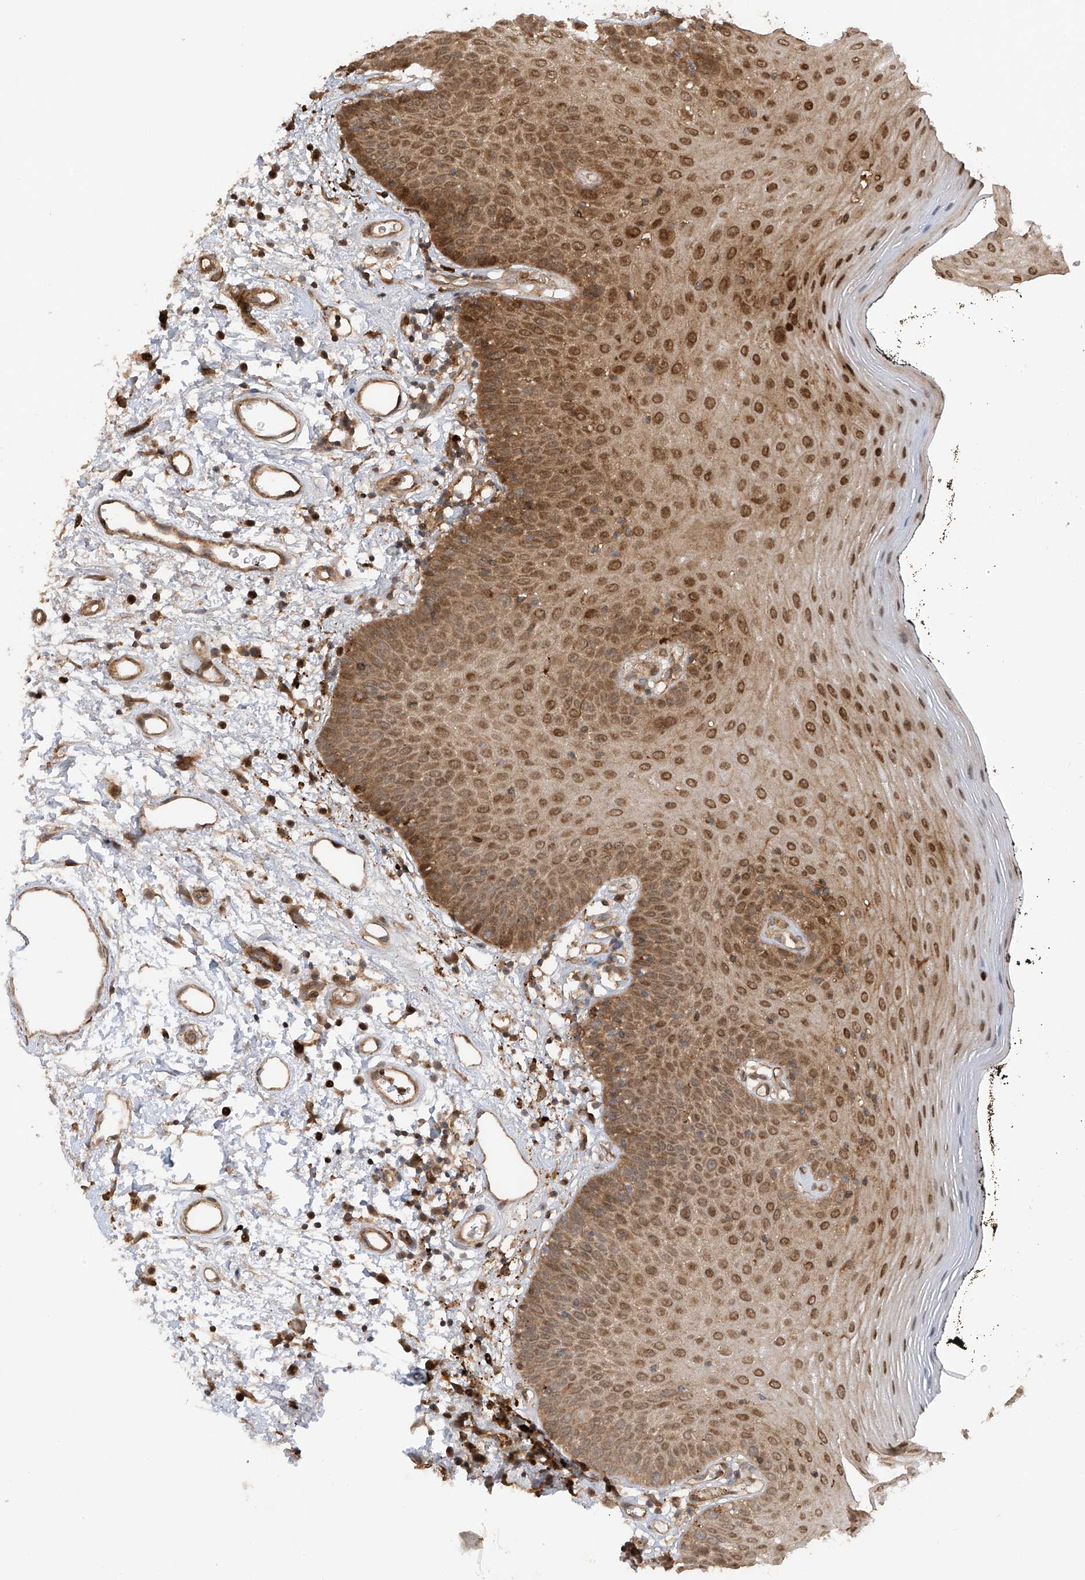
{"staining": {"intensity": "moderate", "quantity": ">75%", "location": "cytoplasmic/membranous,nuclear"}, "tissue": "oral mucosa", "cell_type": "Squamous epithelial cells", "image_type": "normal", "snomed": [{"axis": "morphology", "description": "Normal tissue, NOS"}, {"axis": "topography", "description": "Oral tissue"}], "caption": "Oral mucosa was stained to show a protein in brown. There is medium levels of moderate cytoplasmic/membranous,nuclear expression in approximately >75% of squamous epithelial cells. (DAB = brown stain, brightfield microscopy at high magnification).", "gene": "ATAD2B", "patient": {"sex": "male", "age": 74}}